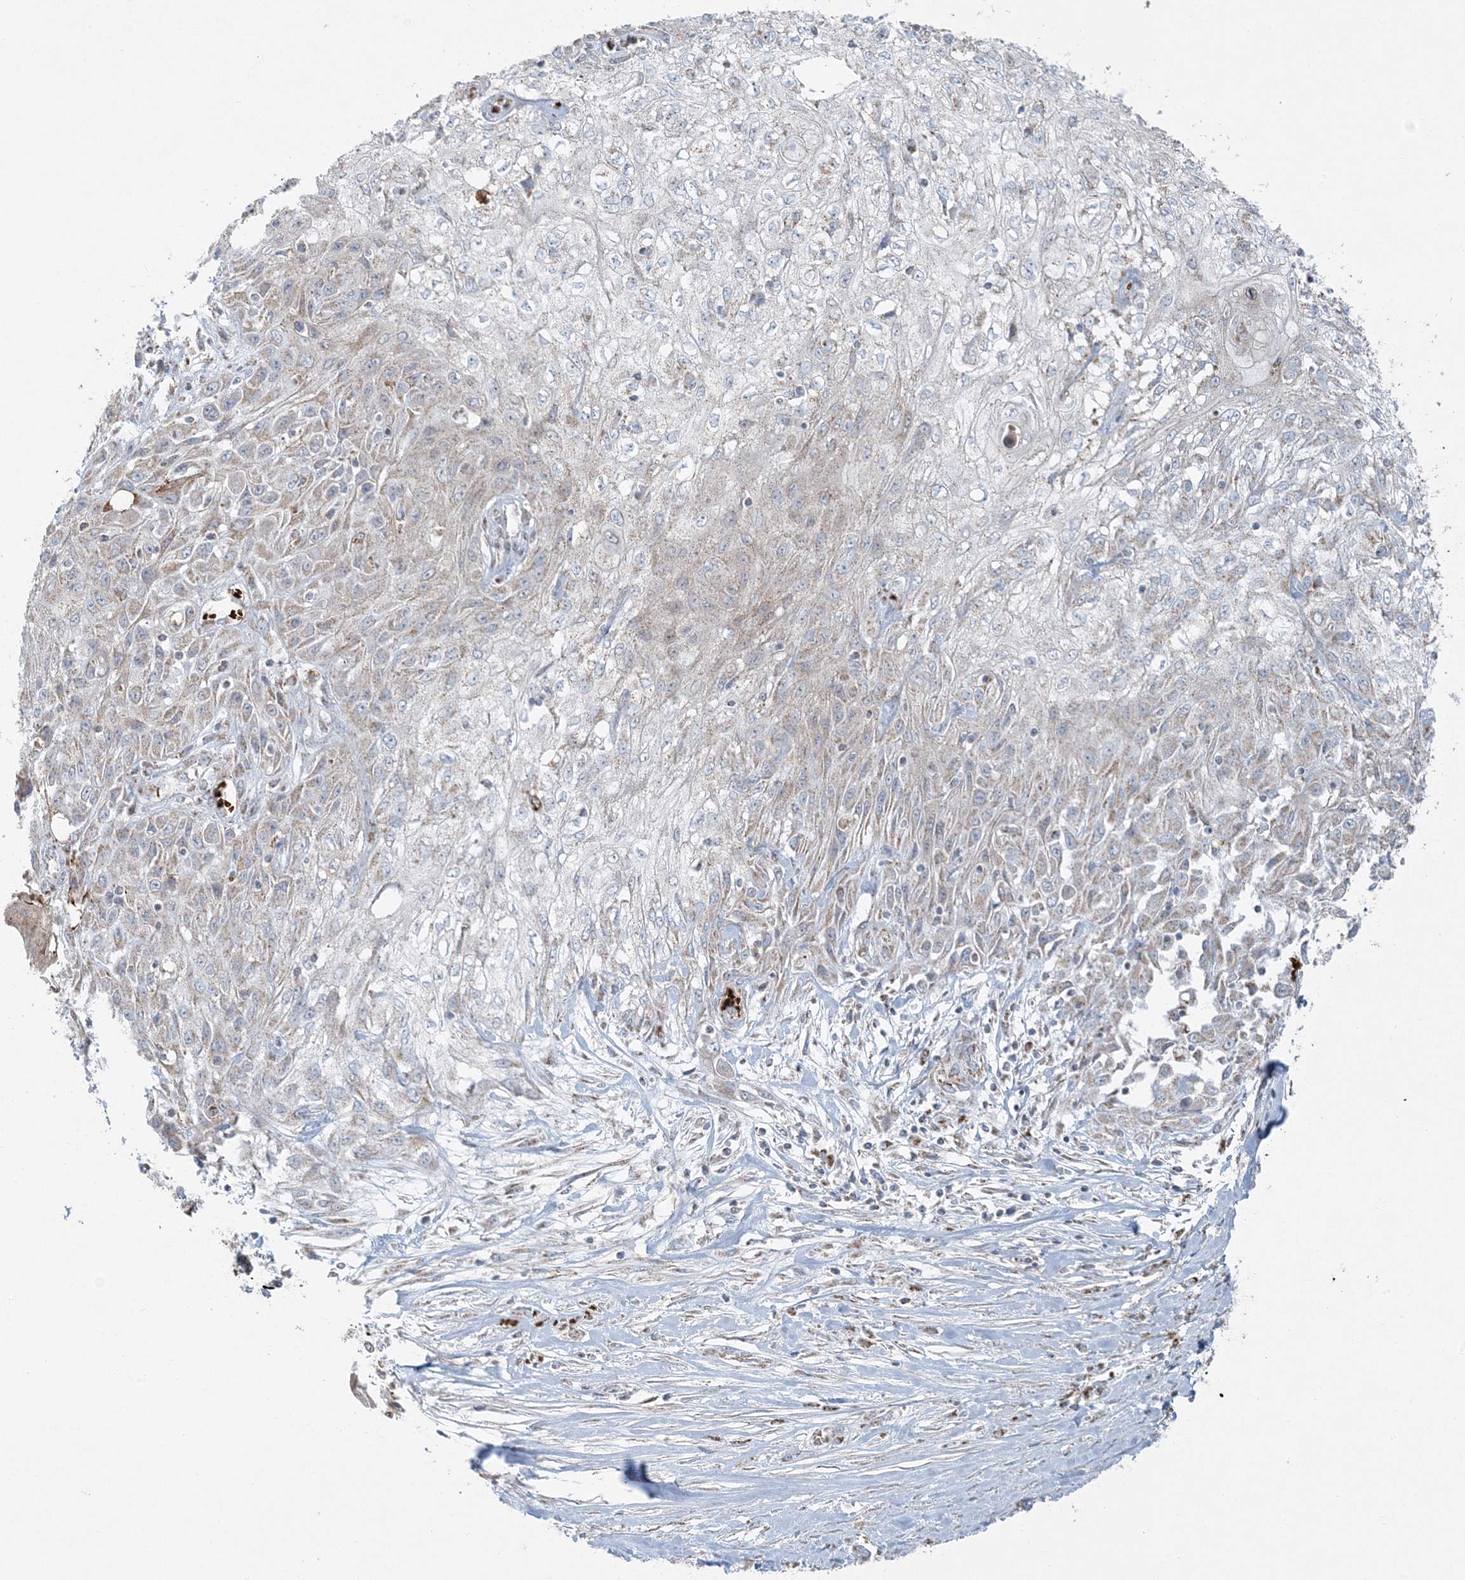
{"staining": {"intensity": "weak", "quantity": "<25%", "location": "cytoplasmic/membranous"}, "tissue": "skin cancer", "cell_type": "Tumor cells", "image_type": "cancer", "snomed": [{"axis": "morphology", "description": "Squamous cell carcinoma, NOS"}, {"axis": "morphology", "description": "Squamous cell carcinoma, metastatic, NOS"}, {"axis": "topography", "description": "Skin"}, {"axis": "topography", "description": "Lymph node"}], "caption": "An IHC histopathology image of skin cancer is shown. There is no staining in tumor cells of skin cancer.", "gene": "PIK3R4", "patient": {"sex": "male", "age": 75}}